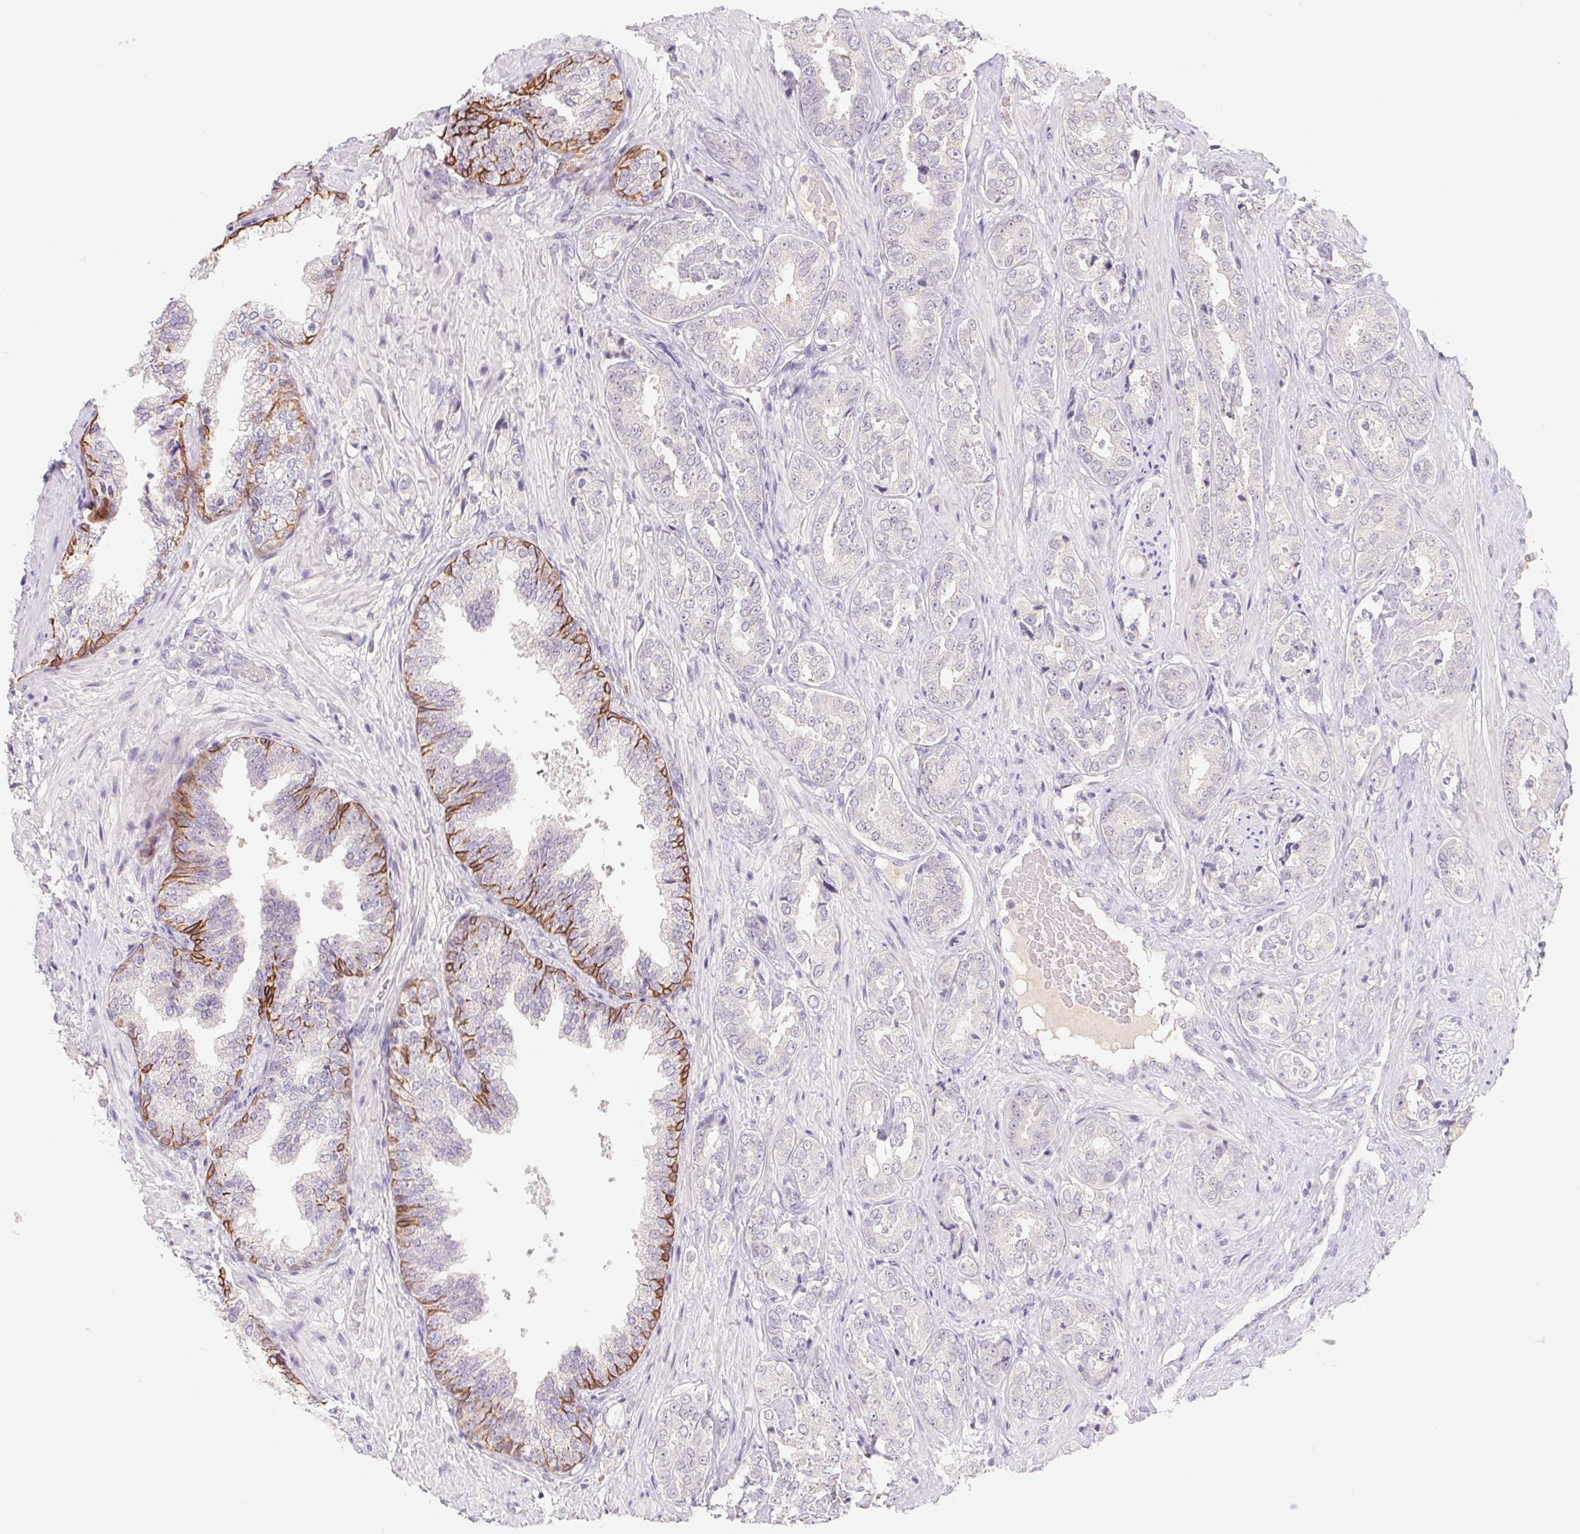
{"staining": {"intensity": "negative", "quantity": "none", "location": "none"}, "tissue": "prostate cancer", "cell_type": "Tumor cells", "image_type": "cancer", "snomed": [{"axis": "morphology", "description": "Adenocarcinoma, High grade"}, {"axis": "topography", "description": "Prostate"}], "caption": "The photomicrograph demonstrates no significant staining in tumor cells of prostate cancer.", "gene": "PNMA8B", "patient": {"sex": "male", "age": 71}}